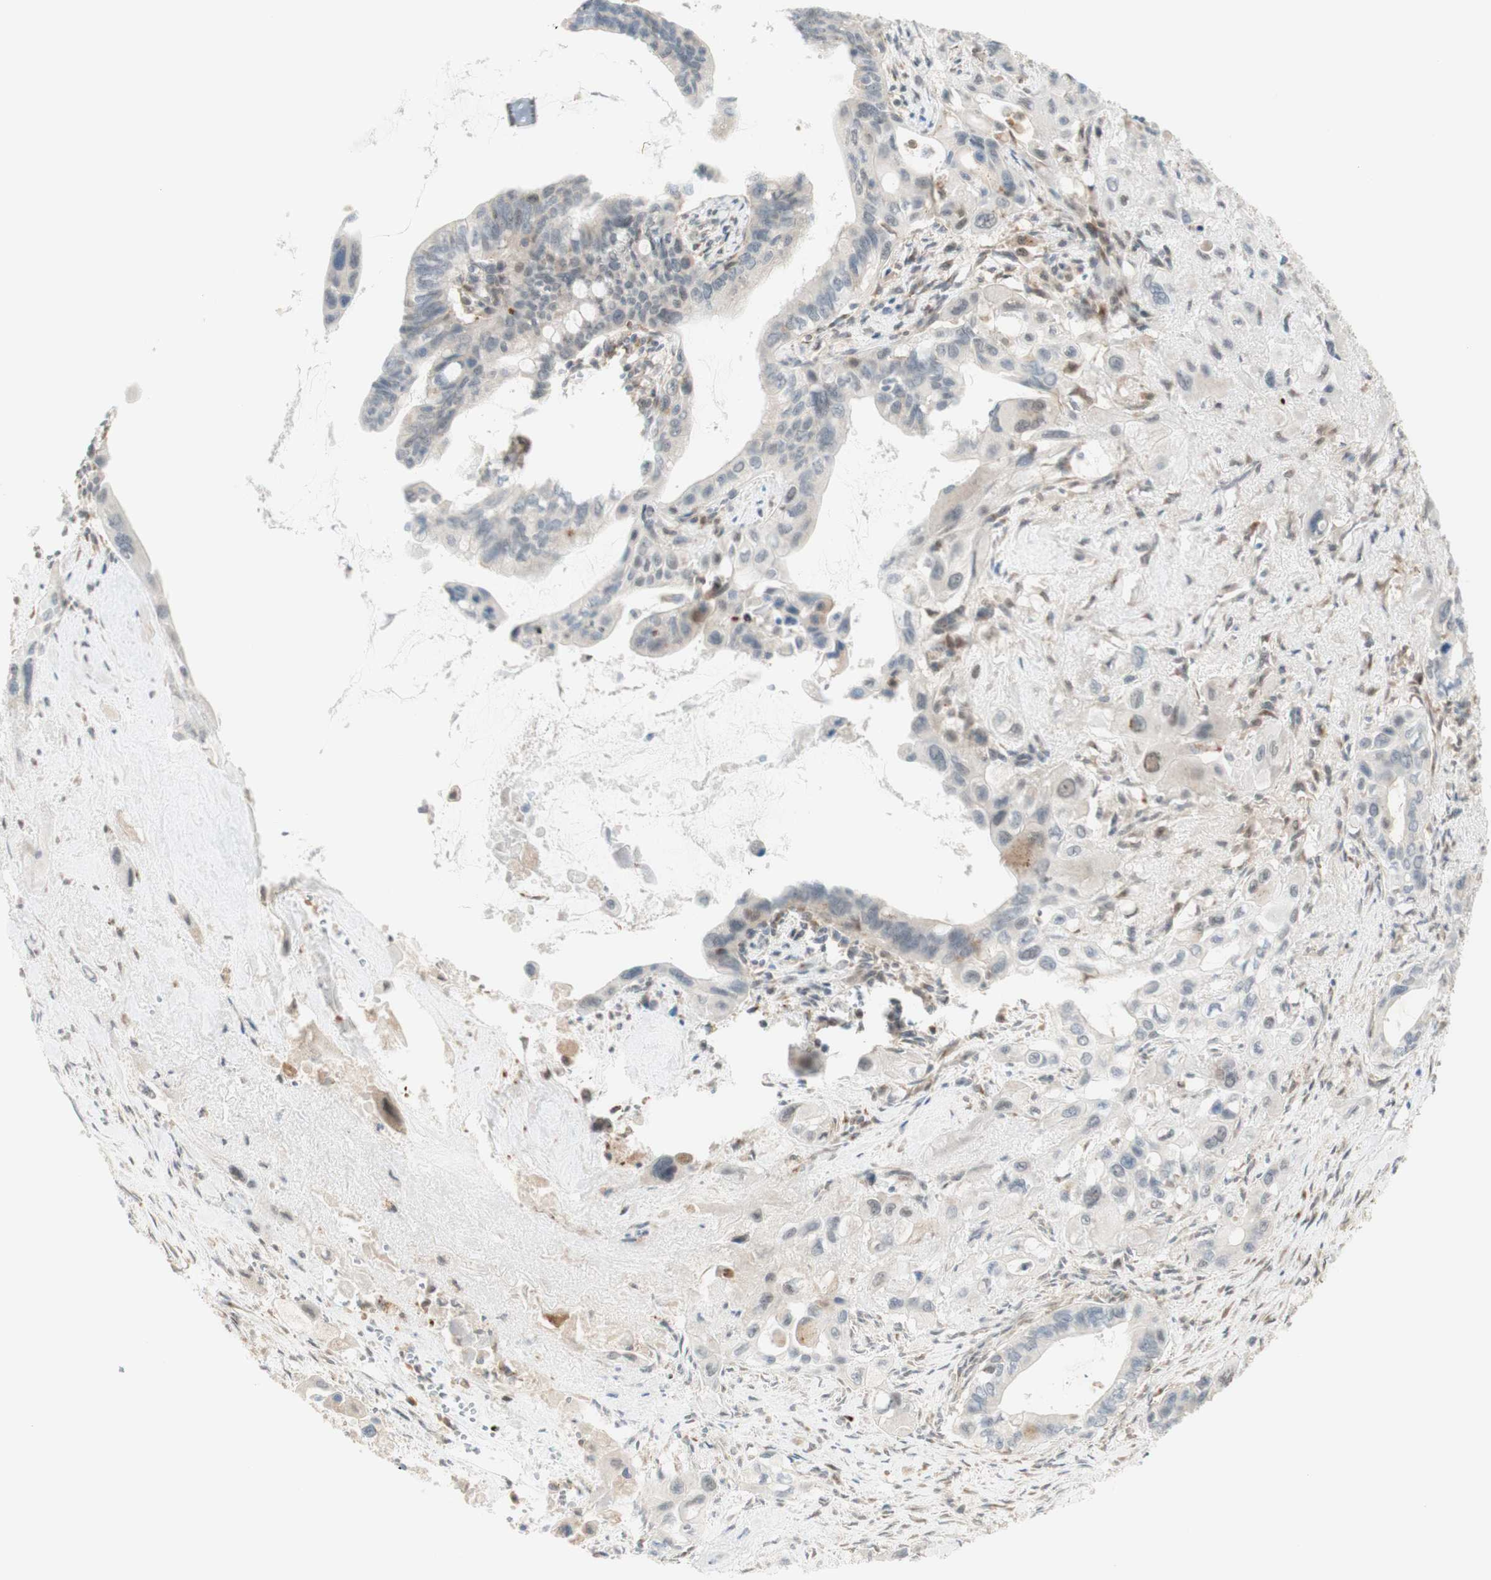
{"staining": {"intensity": "negative", "quantity": "none", "location": "none"}, "tissue": "pancreatic cancer", "cell_type": "Tumor cells", "image_type": "cancer", "snomed": [{"axis": "morphology", "description": "Adenocarcinoma, NOS"}, {"axis": "topography", "description": "Pancreas"}], "caption": "The photomicrograph exhibits no significant staining in tumor cells of pancreatic cancer (adenocarcinoma). The staining was performed using DAB (3,3'-diaminobenzidine) to visualize the protein expression in brown, while the nuclei were stained in blue with hematoxylin (Magnification: 20x).", "gene": "GAPT", "patient": {"sex": "male", "age": 73}}